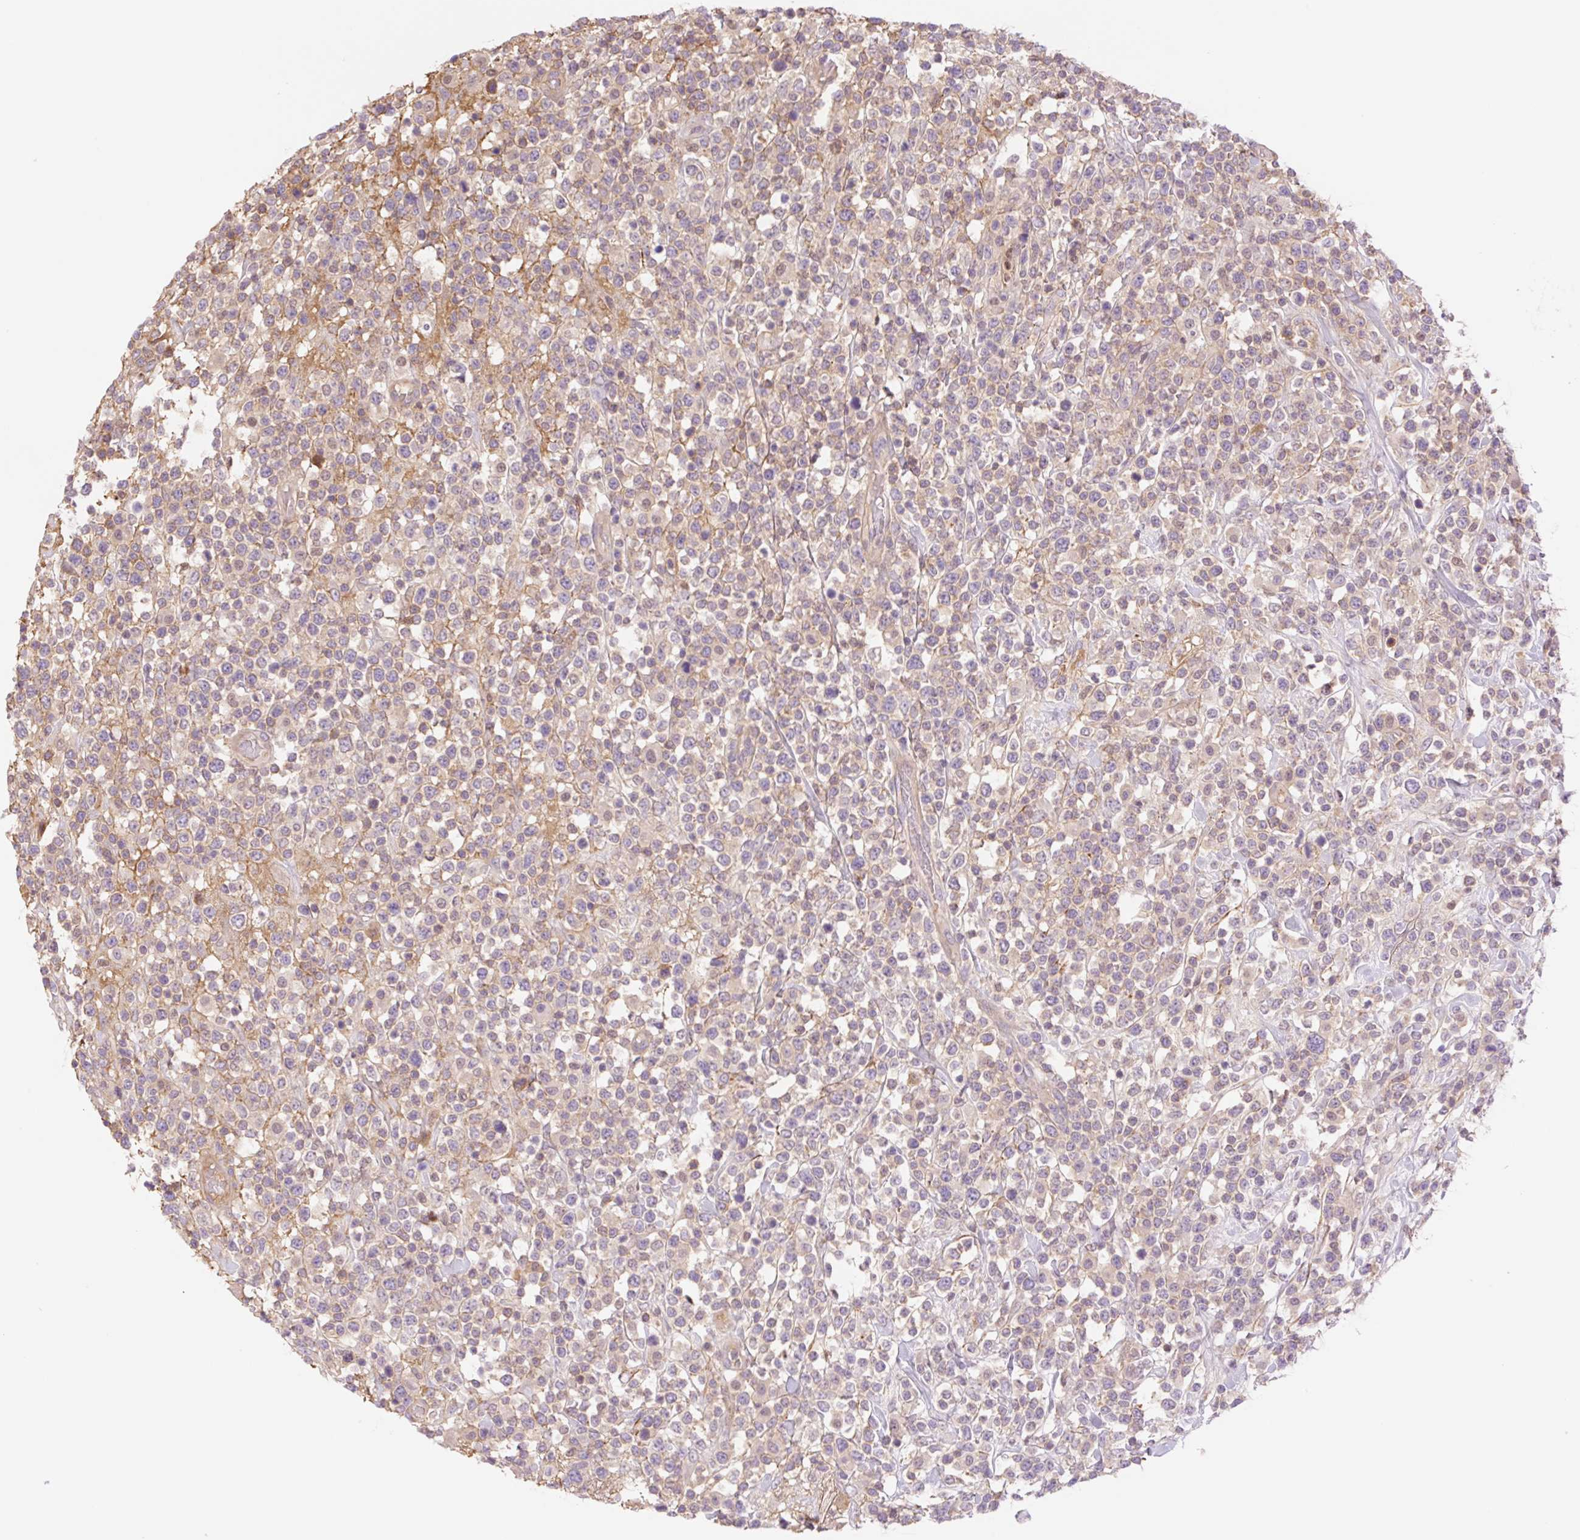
{"staining": {"intensity": "negative", "quantity": "none", "location": "none"}, "tissue": "lymphoma", "cell_type": "Tumor cells", "image_type": "cancer", "snomed": [{"axis": "morphology", "description": "Malignant lymphoma, non-Hodgkin's type, High grade"}, {"axis": "topography", "description": "Colon"}], "caption": "DAB (3,3'-diaminobenzidine) immunohistochemical staining of human high-grade malignant lymphoma, non-Hodgkin's type shows no significant positivity in tumor cells.", "gene": "HEBP1", "patient": {"sex": "female", "age": 53}}